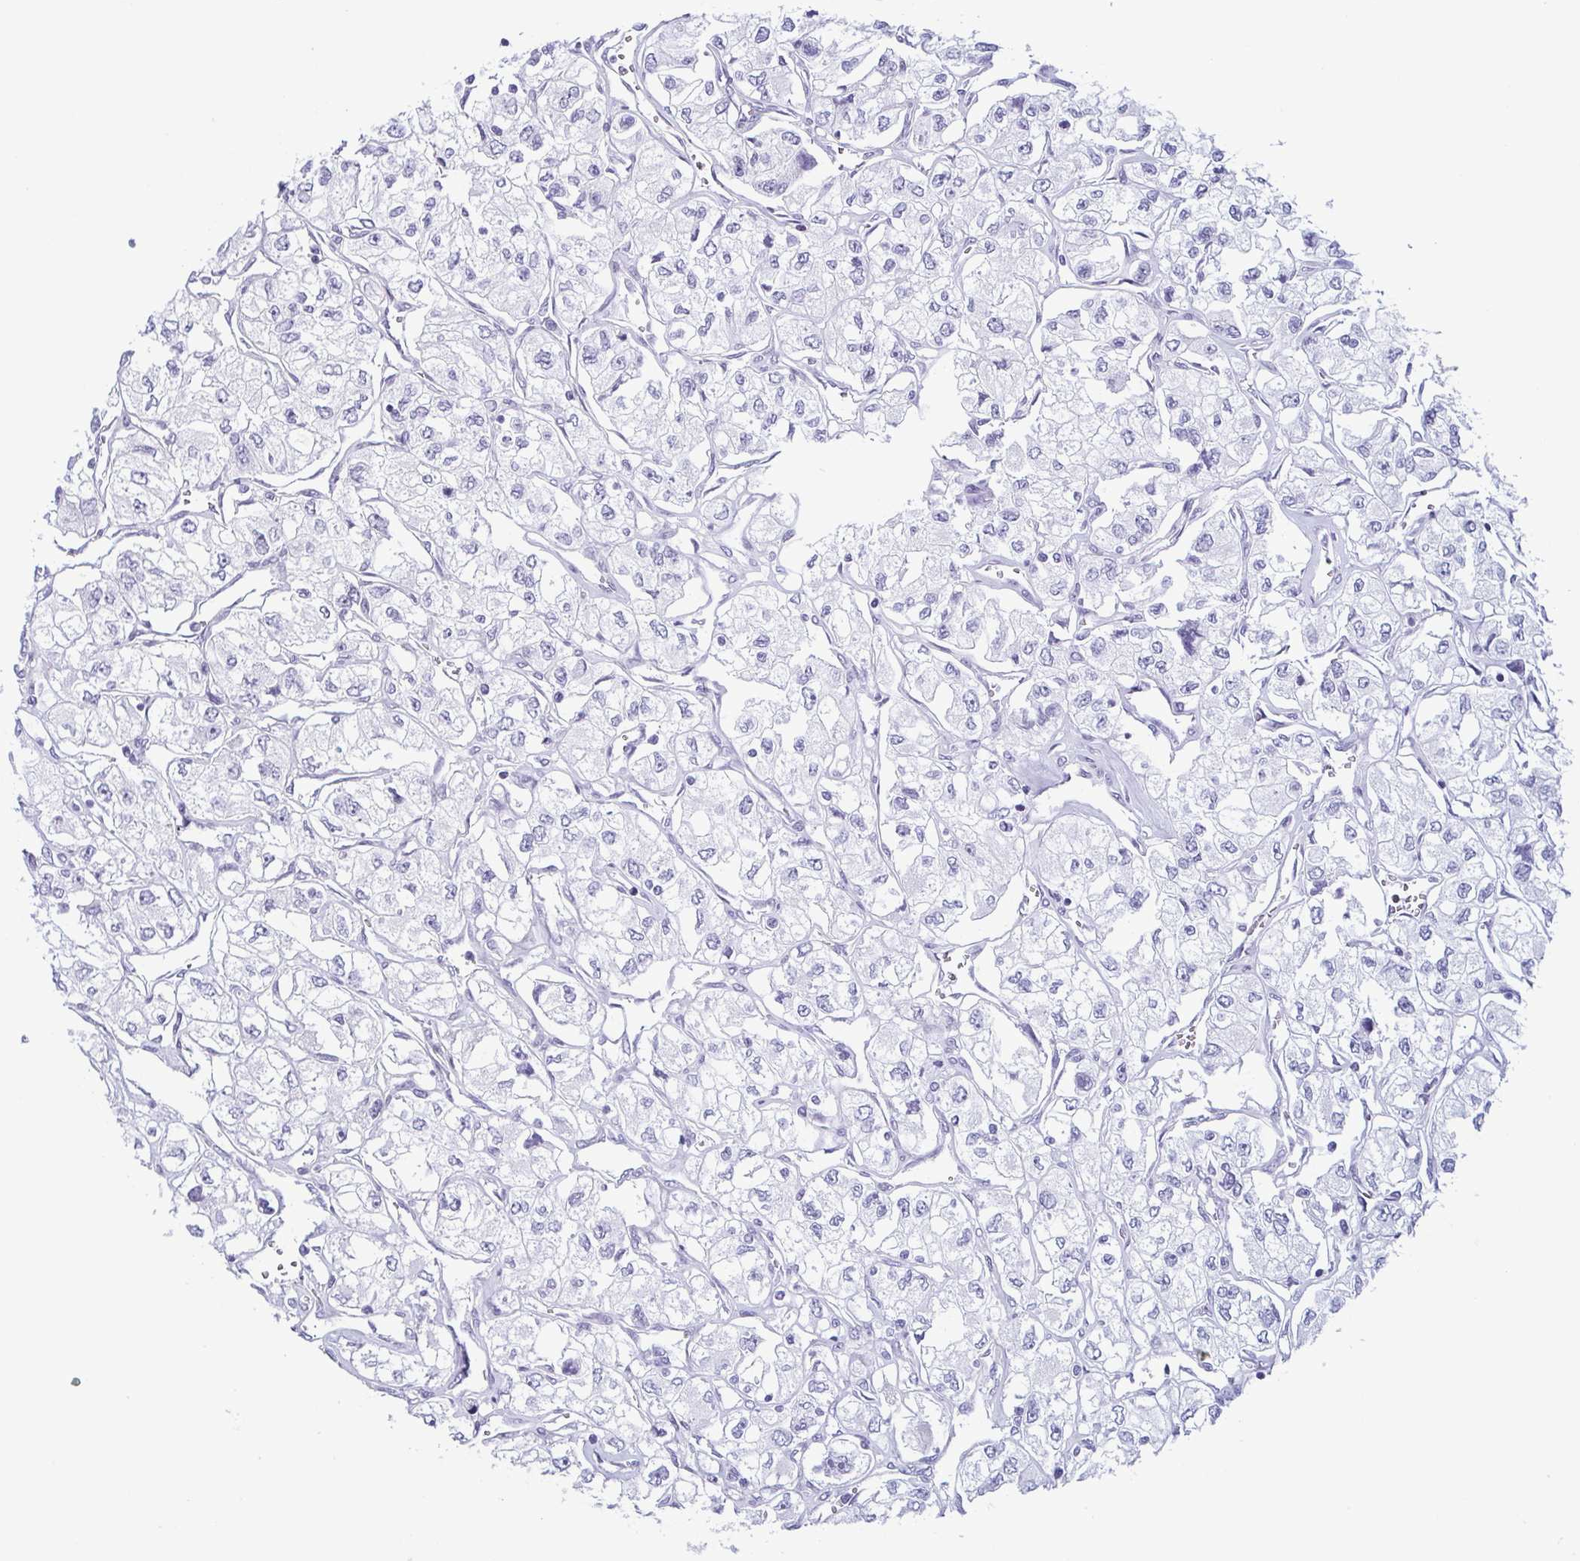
{"staining": {"intensity": "negative", "quantity": "none", "location": "none"}, "tissue": "renal cancer", "cell_type": "Tumor cells", "image_type": "cancer", "snomed": [{"axis": "morphology", "description": "Adenocarcinoma, NOS"}, {"axis": "topography", "description": "Kidney"}], "caption": "Immunohistochemical staining of adenocarcinoma (renal) exhibits no significant positivity in tumor cells.", "gene": "ECM1", "patient": {"sex": "female", "age": 59}}